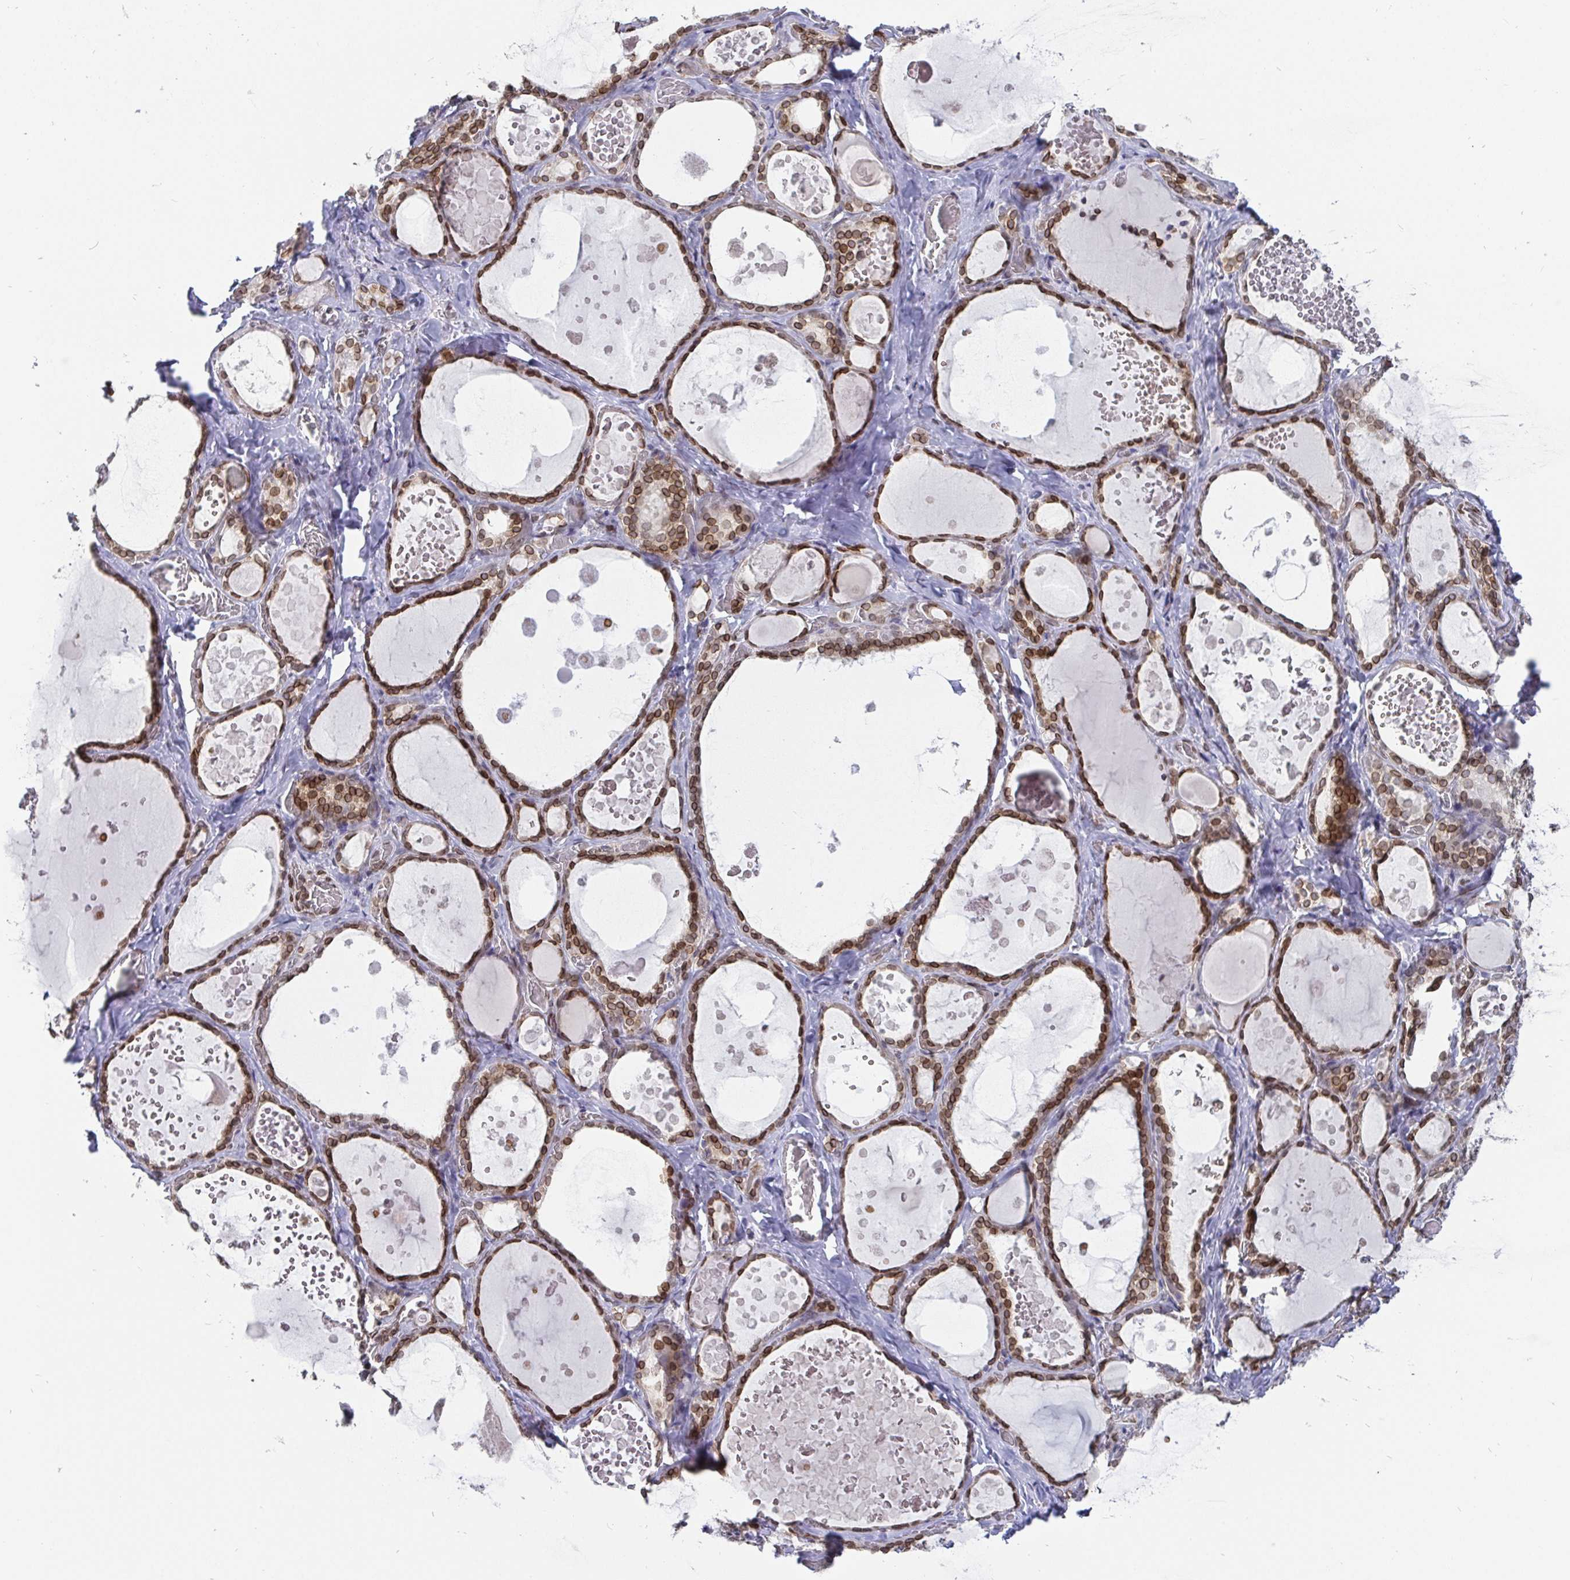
{"staining": {"intensity": "moderate", "quantity": ">75%", "location": "cytoplasmic/membranous,nuclear"}, "tissue": "thyroid gland", "cell_type": "Glandular cells", "image_type": "normal", "snomed": [{"axis": "morphology", "description": "Normal tissue, NOS"}, {"axis": "topography", "description": "Thyroid gland"}], "caption": "A brown stain shows moderate cytoplasmic/membranous,nuclear positivity of a protein in glandular cells of benign thyroid gland. The protein is shown in brown color, while the nuclei are stained blue.", "gene": "EMD", "patient": {"sex": "female", "age": 56}}